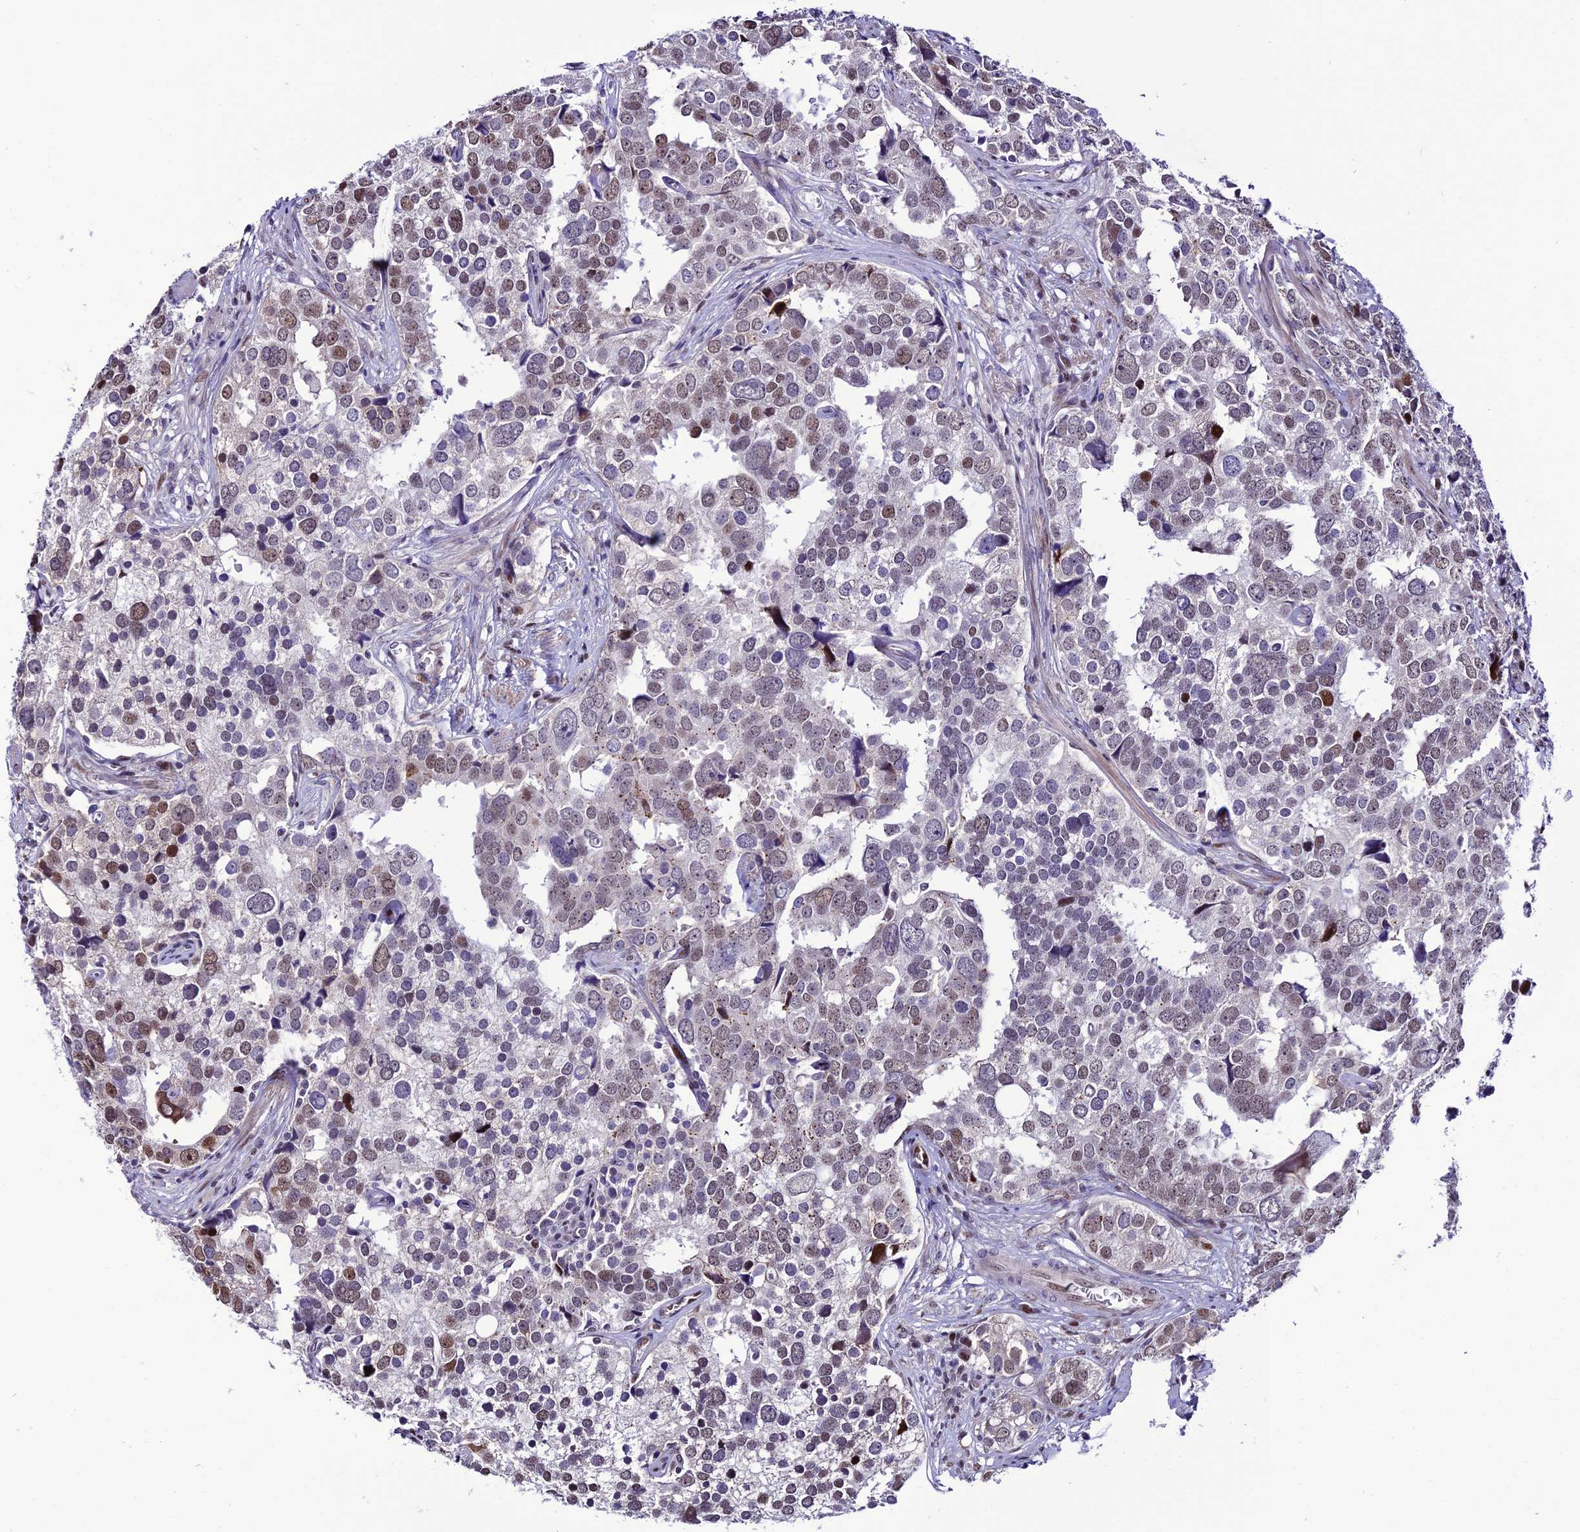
{"staining": {"intensity": "moderate", "quantity": "<25%", "location": "nuclear"}, "tissue": "prostate cancer", "cell_type": "Tumor cells", "image_type": "cancer", "snomed": [{"axis": "morphology", "description": "Adenocarcinoma, High grade"}, {"axis": "topography", "description": "Prostate"}], "caption": "This is an image of IHC staining of prostate cancer, which shows moderate staining in the nuclear of tumor cells.", "gene": "ZNF707", "patient": {"sex": "male", "age": 71}}